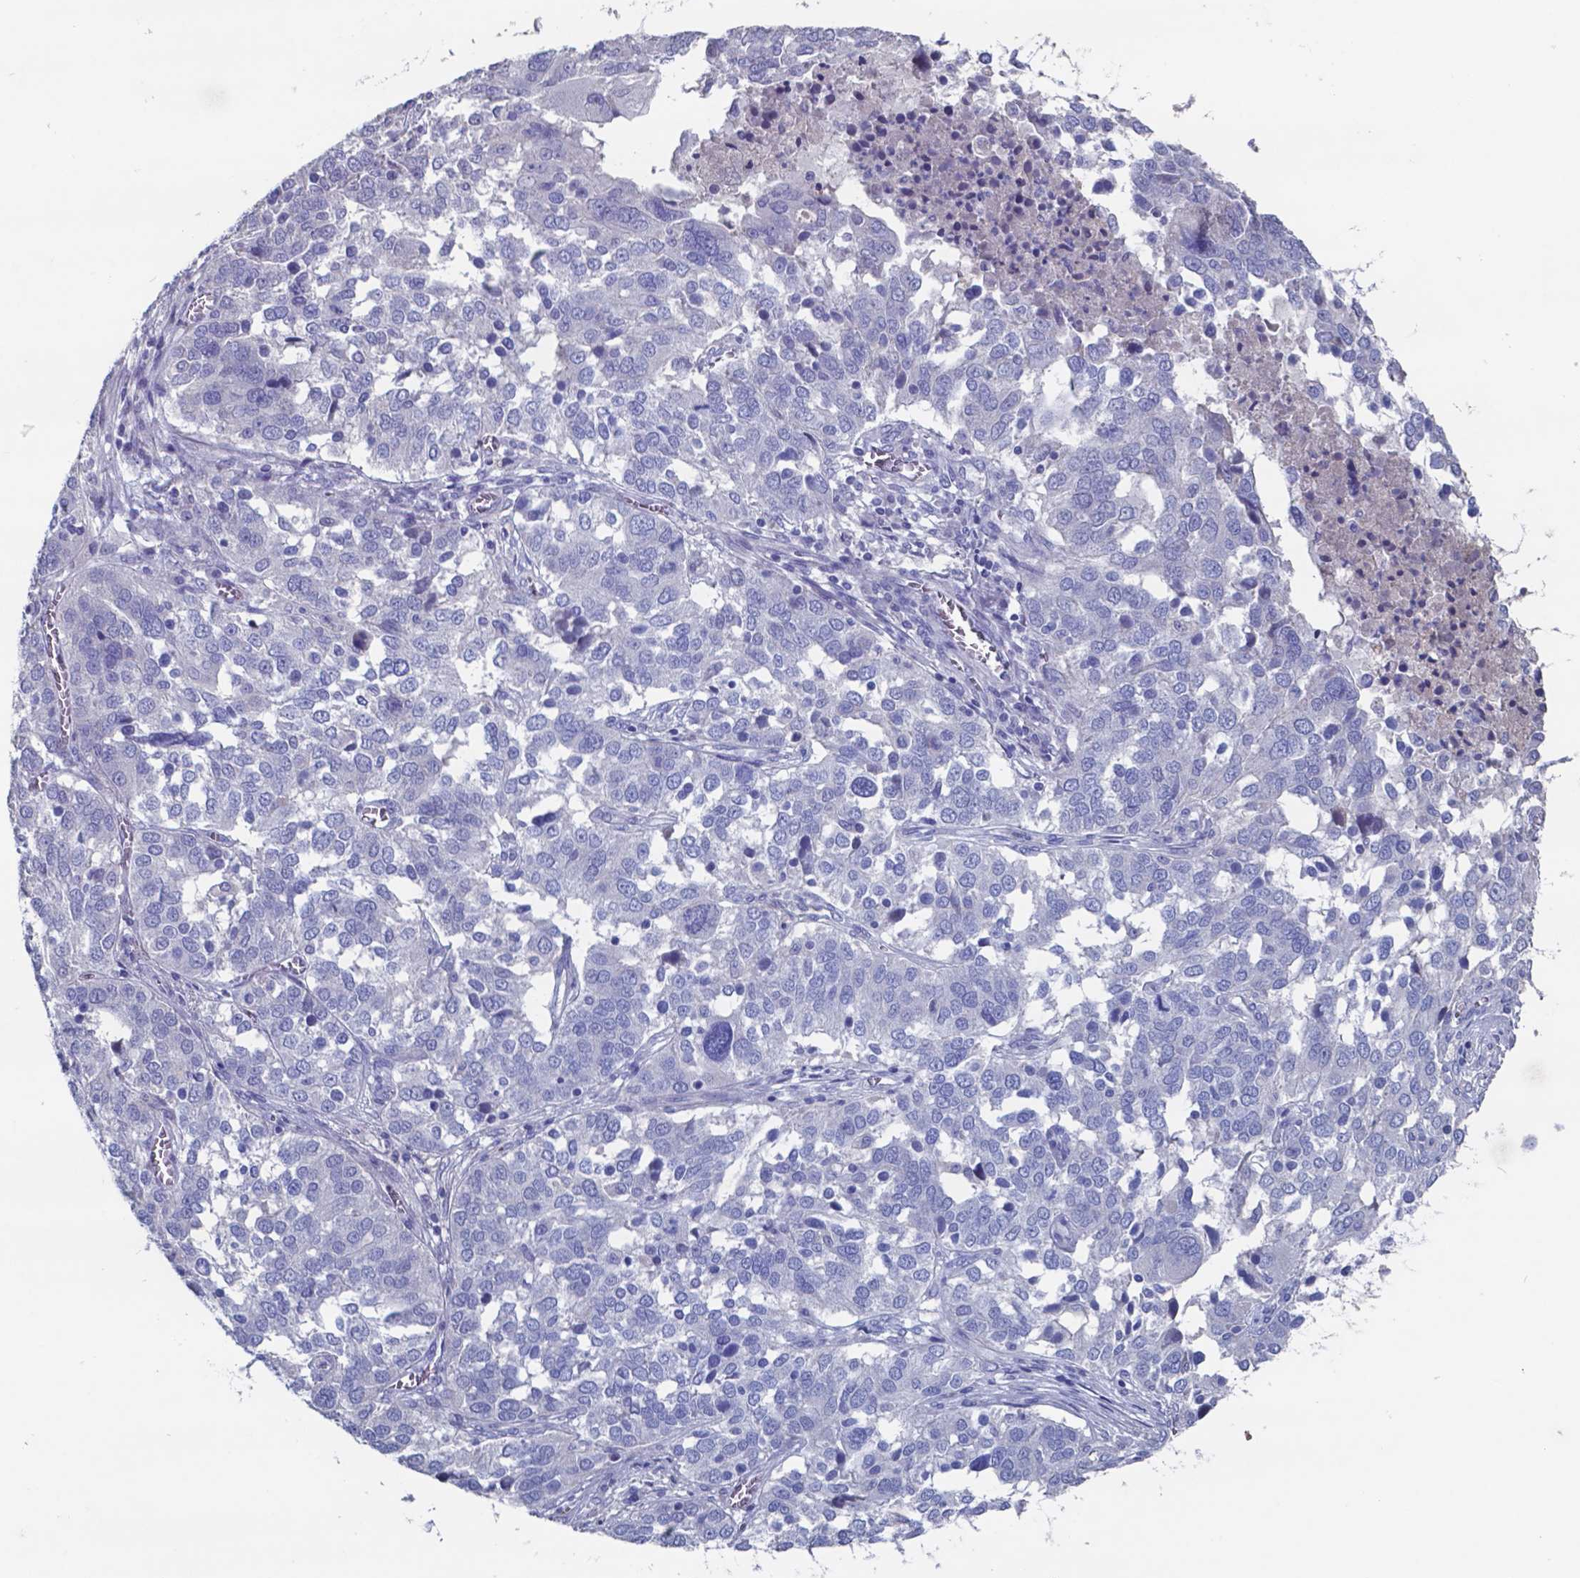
{"staining": {"intensity": "negative", "quantity": "none", "location": "none"}, "tissue": "ovarian cancer", "cell_type": "Tumor cells", "image_type": "cancer", "snomed": [{"axis": "morphology", "description": "Carcinoma, endometroid"}, {"axis": "topography", "description": "Soft tissue"}, {"axis": "topography", "description": "Ovary"}], "caption": "There is no significant positivity in tumor cells of endometroid carcinoma (ovarian). (Brightfield microscopy of DAB immunohistochemistry (IHC) at high magnification).", "gene": "TTR", "patient": {"sex": "female", "age": 52}}